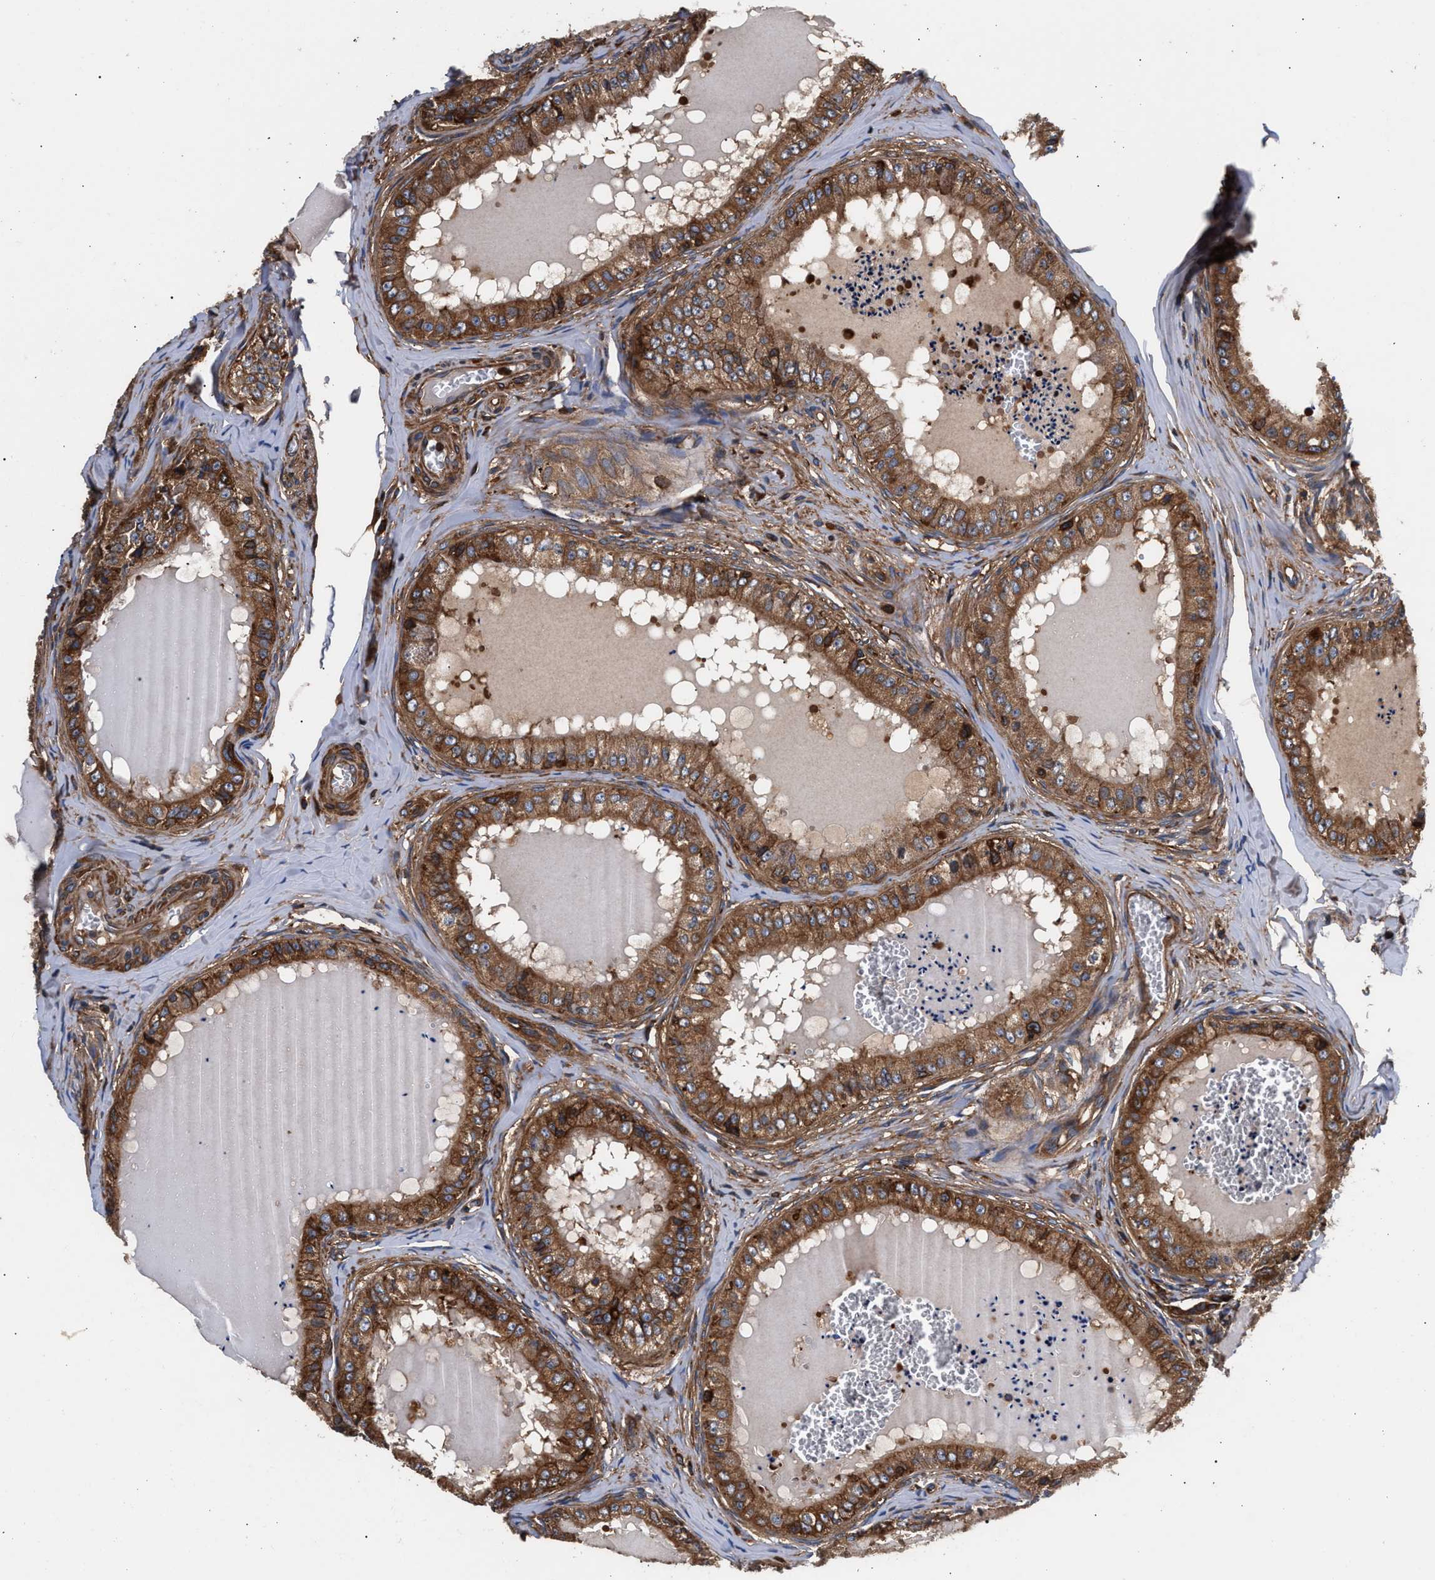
{"staining": {"intensity": "strong", "quantity": ">75%", "location": "cytoplasmic/membranous"}, "tissue": "epididymis", "cell_type": "Glandular cells", "image_type": "normal", "snomed": [{"axis": "morphology", "description": "Normal tissue, NOS"}, {"axis": "topography", "description": "Epididymis"}], "caption": "Immunohistochemical staining of unremarkable human epididymis demonstrates strong cytoplasmic/membranous protein expression in approximately >75% of glandular cells.", "gene": "ENSG00000286112", "patient": {"sex": "male", "age": 31}}